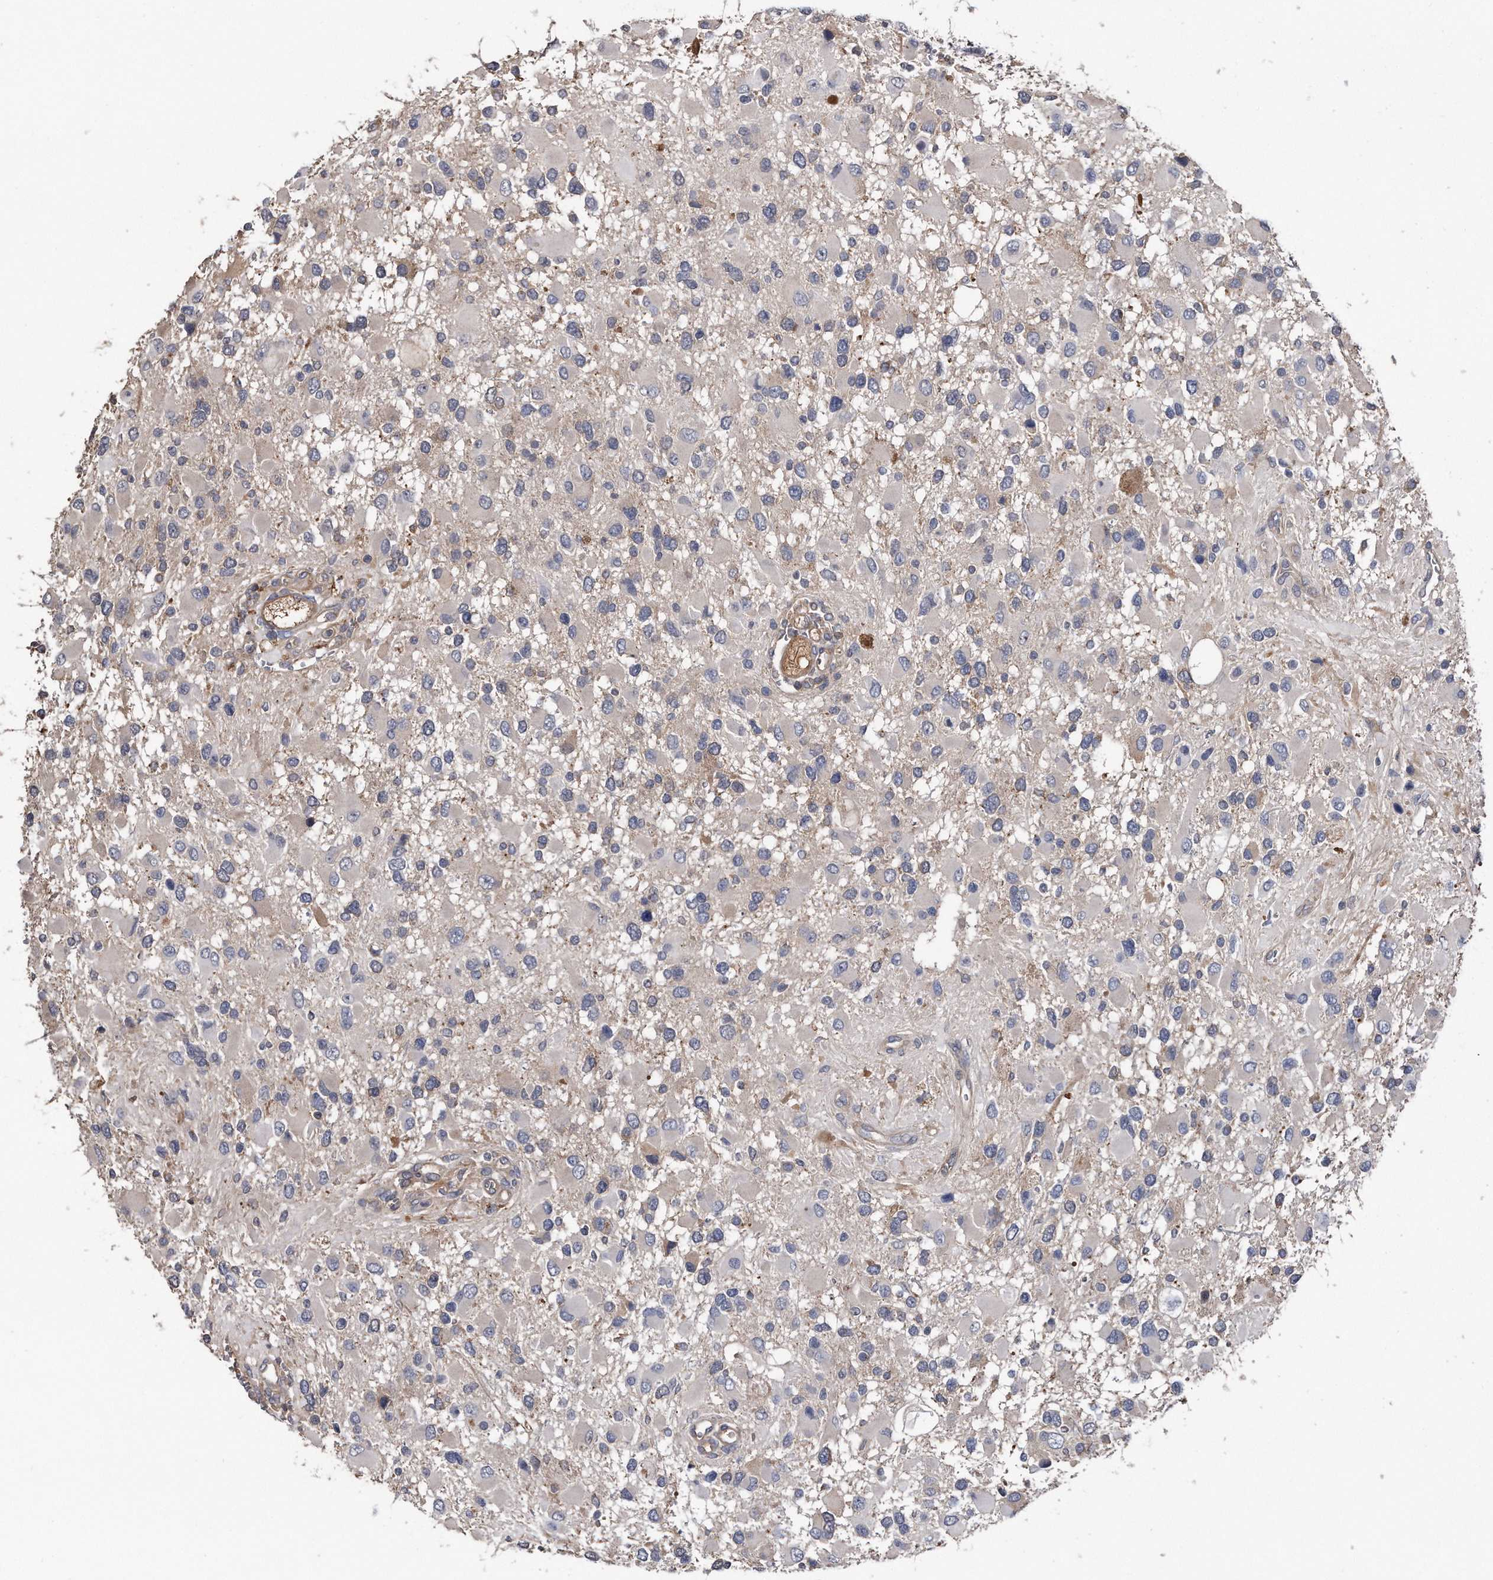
{"staining": {"intensity": "negative", "quantity": "none", "location": "none"}, "tissue": "glioma", "cell_type": "Tumor cells", "image_type": "cancer", "snomed": [{"axis": "morphology", "description": "Glioma, malignant, High grade"}, {"axis": "topography", "description": "Brain"}], "caption": "The micrograph displays no significant expression in tumor cells of malignant glioma (high-grade).", "gene": "KCND3", "patient": {"sex": "male", "age": 53}}